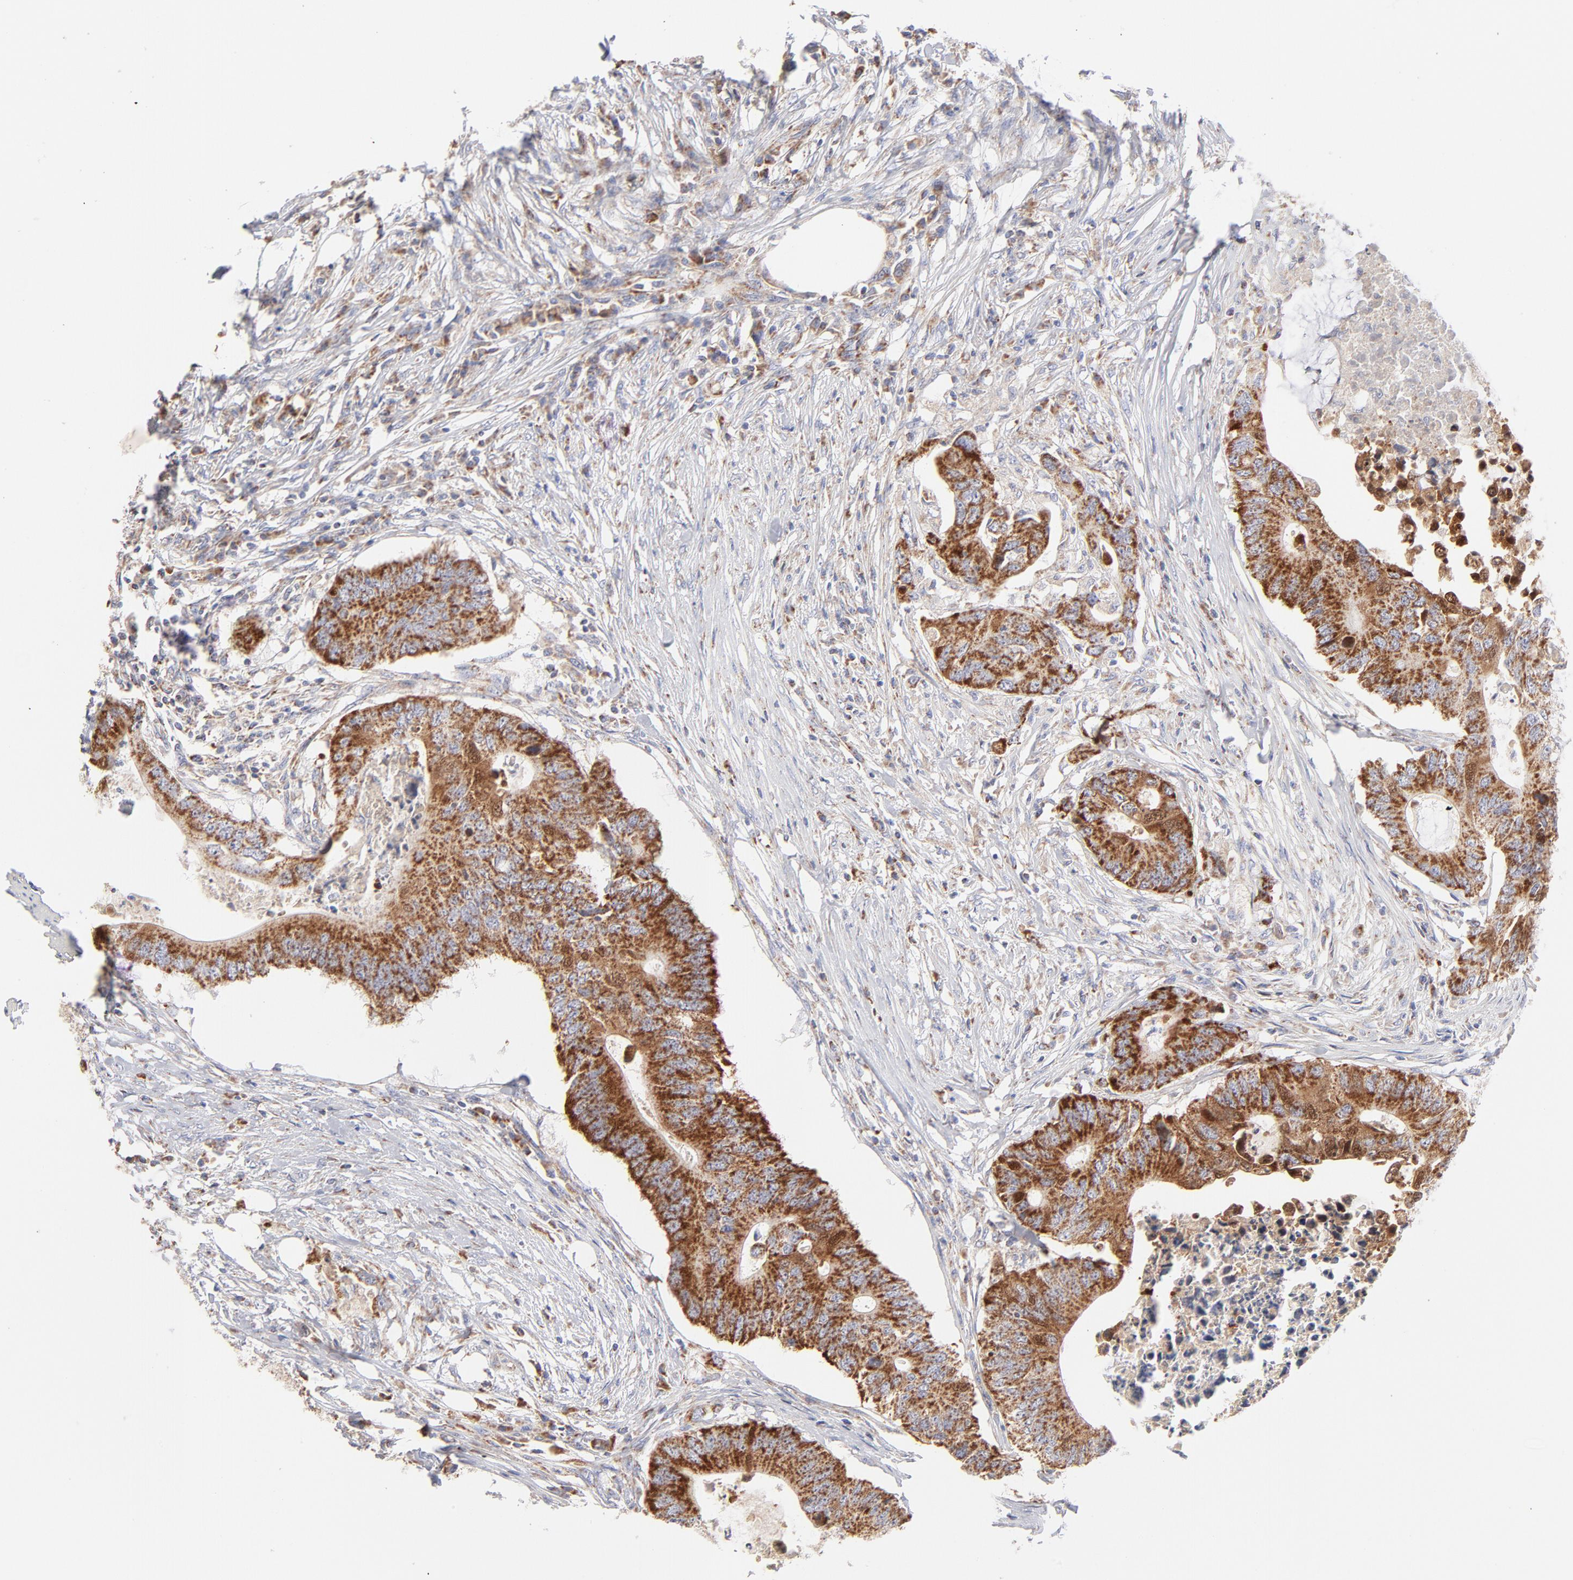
{"staining": {"intensity": "moderate", "quantity": ">75%", "location": "cytoplasmic/membranous"}, "tissue": "colorectal cancer", "cell_type": "Tumor cells", "image_type": "cancer", "snomed": [{"axis": "morphology", "description": "Adenocarcinoma, NOS"}, {"axis": "topography", "description": "Colon"}], "caption": "A photomicrograph showing moderate cytoplasmic/membranous positivity in approximately >75% of tumor cells in colorectal cancer, as visualized by brown immunohistochemical staining.", "gene": "TIMM8A", "patient": {"sex": "male", "age": 71}}